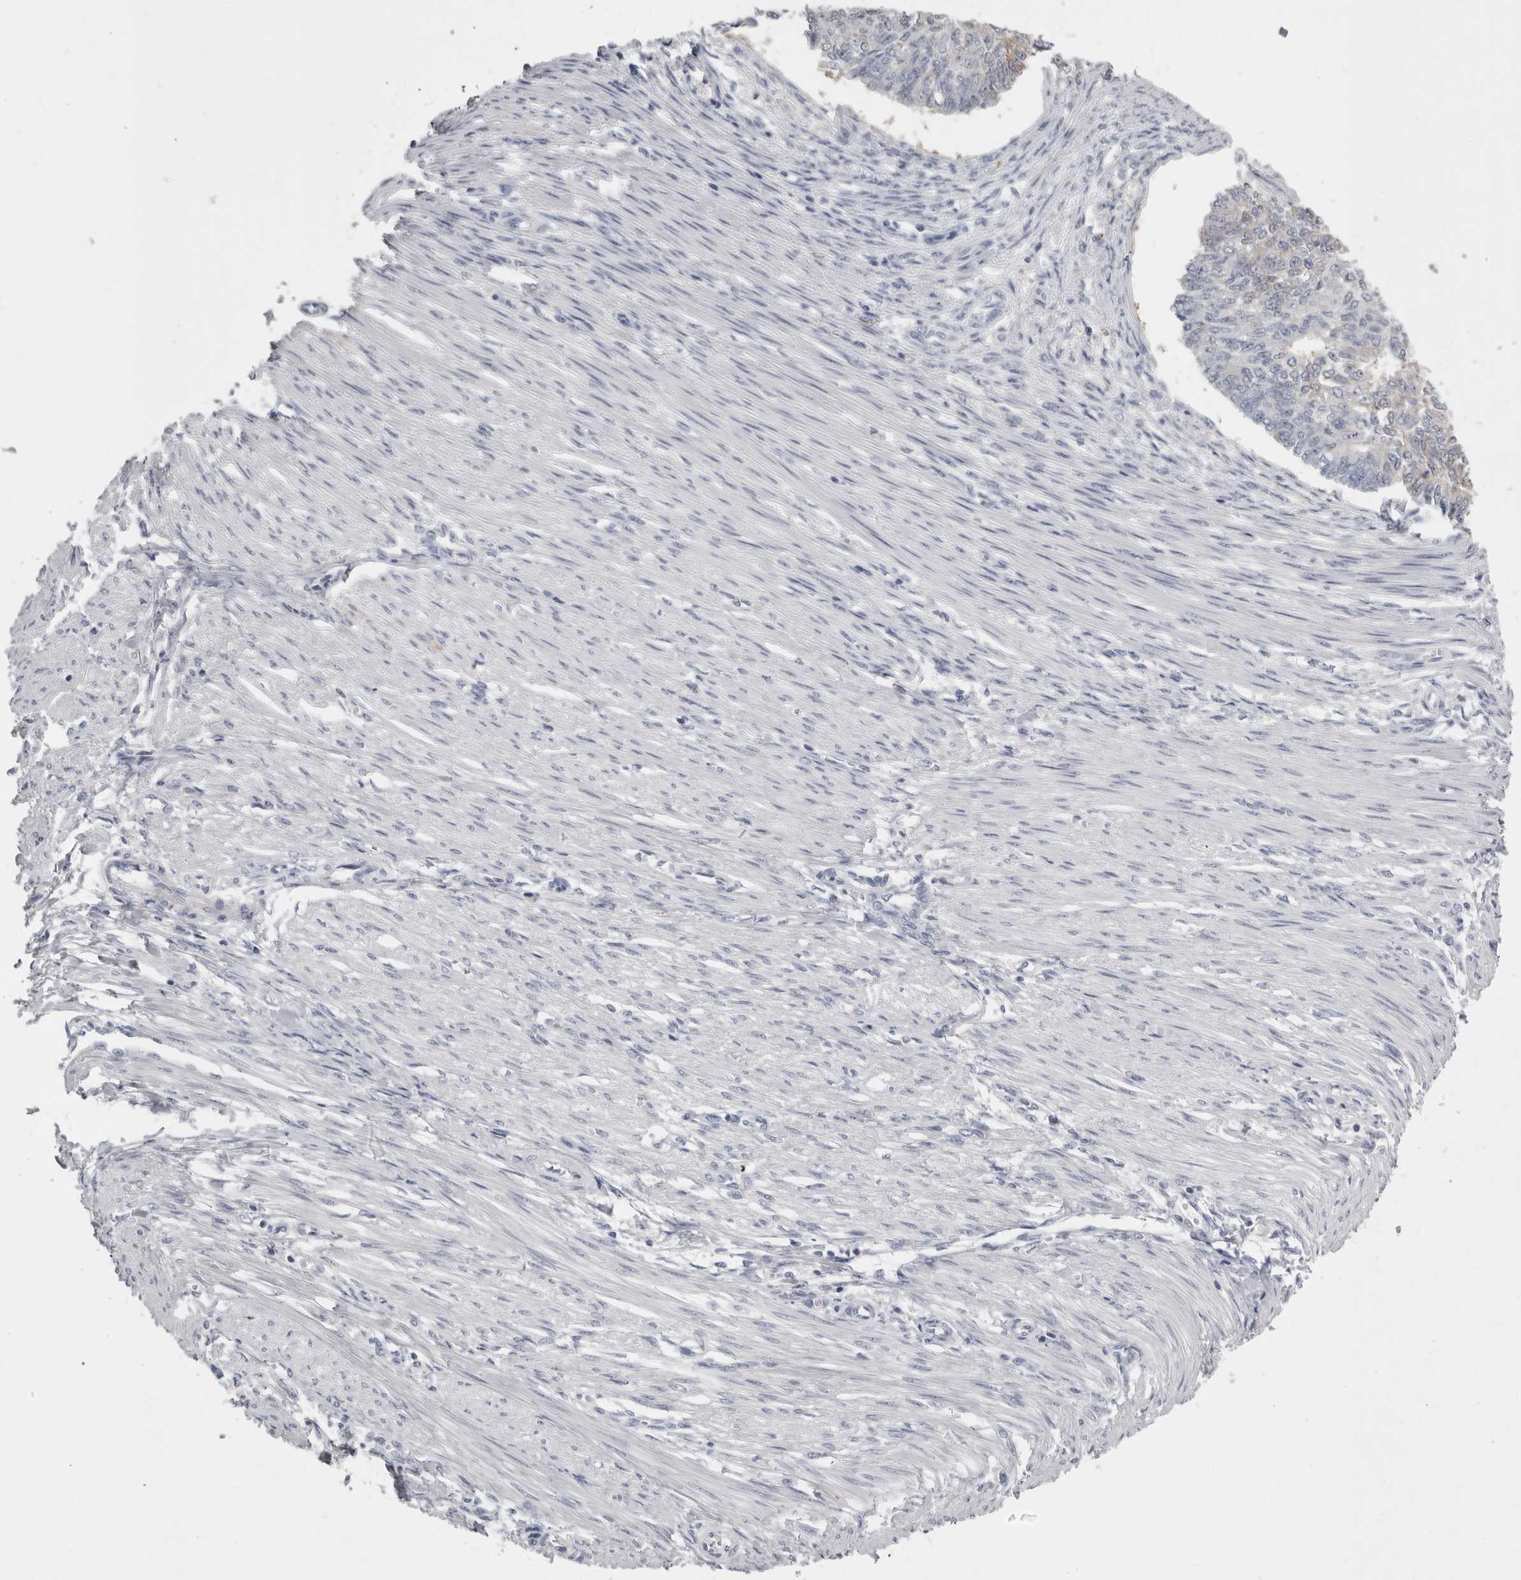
{"staining": {"intensity": "negative", "quantity": "none", "location": "none"}, "tissue": "endometrial cancer", "cell_type": "Tumor cells", "image_type": "cancer", "snomed": [{"axis": "morphology", "description": "Adenocarcinoma, NOS"}, {"axis": "topography", "description": "Endometrium"}], "caption": "Endometrial cancer was stained to show a protein in brown. There is no significant staining in tumor cells. The staining is performed using DAB (3,3'-diaminobenzidine) brown chromogen with nuclei counter-stained in using hematoxylin.", "gene": "TCAP", "patient": {"sex": "female", "age": 32}}